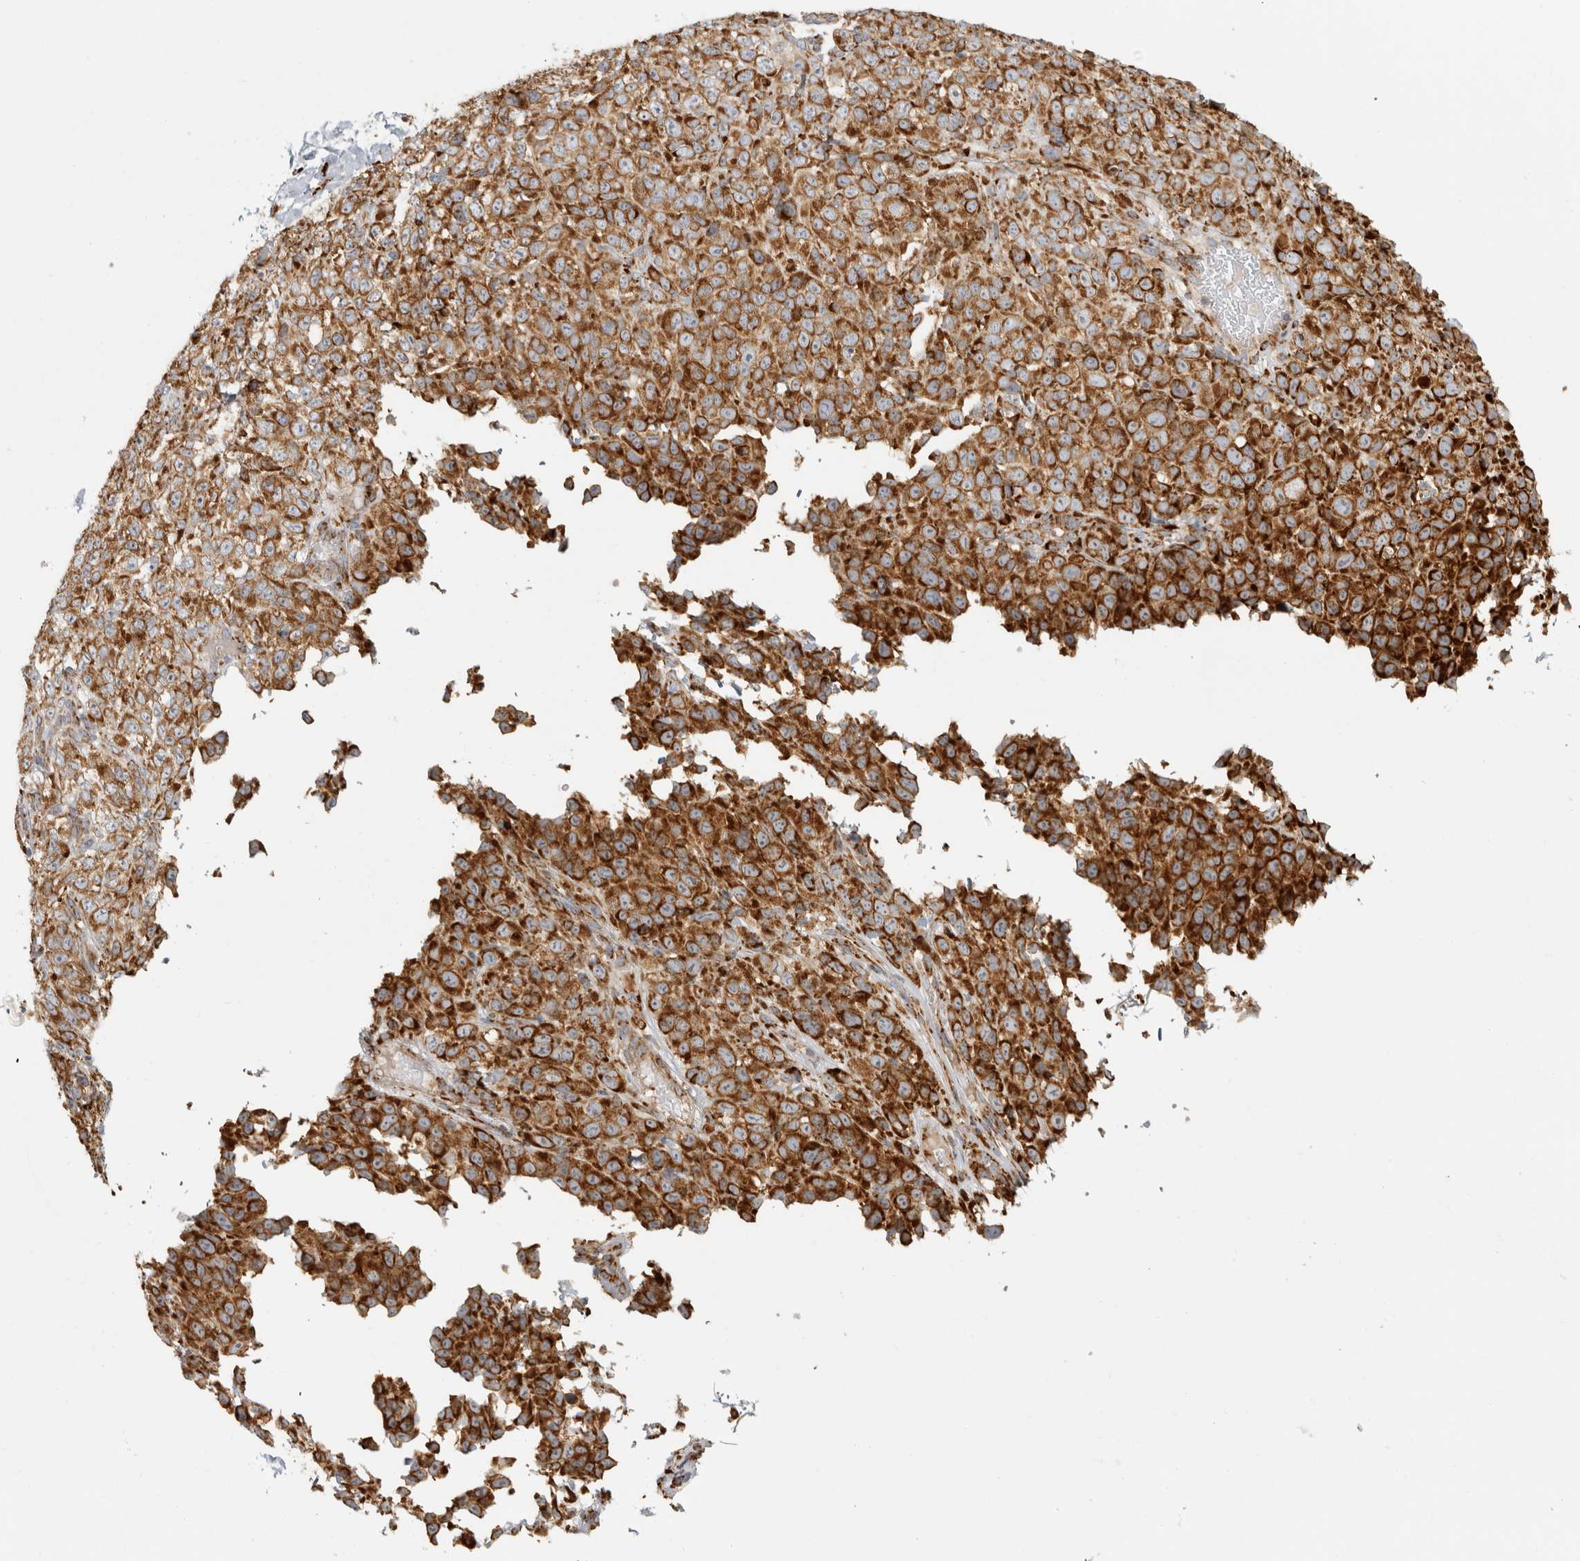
{"staining": {"intensity": "strong", "quantity": ">75%", "location": "cytoplasmic/membranous"}, "tissue": "melanoma", "cell_type": "Tumor cells", "image_type": "cancer", "snomed": [{"axis": "morphology", "description": "Malignant melanoma, Metastatic site"}, {"axis": "topography", "description": "Skin"}], "caption": "This is an image of immunohistochemistry staining of melanoma, which shows strong staining in the cytoplasmic/membranous of tumor cells.", "gene": "OSTN", "patient": {"sex": "female", "age": 72}}